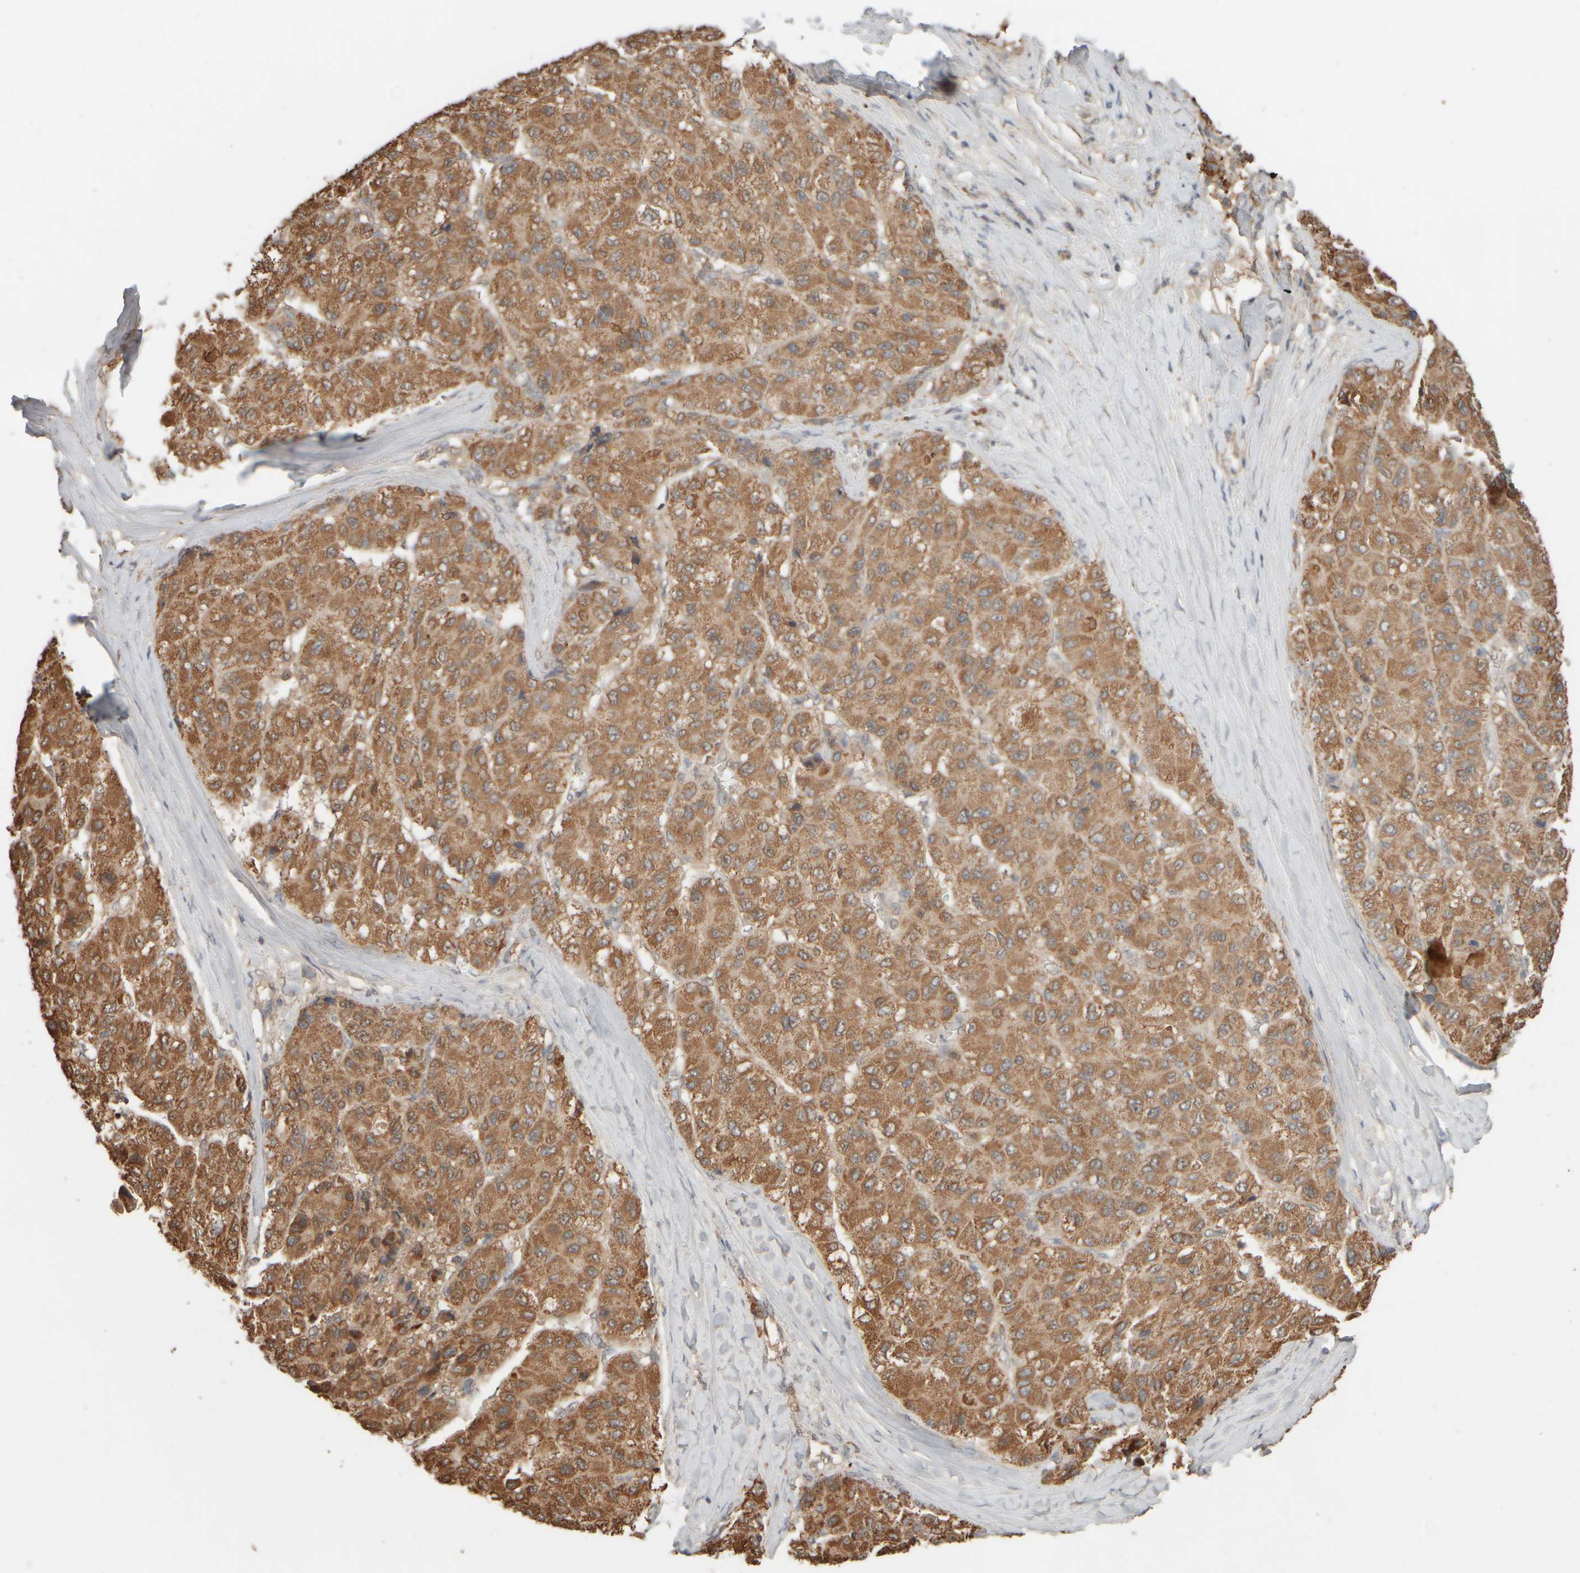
{"staining": {"intensity": "strong", "quantity": "25%-75%", "location": "cytoplasmic/membranous"}, "tissue": "liver cancer", "cell_type": "Tumor cells", "image_type": "cancer", "snomed": [{"axis": "morphology", "description": "Carcinoma, Hepatocellular, NOS"}, {"axis": "topography", "description": "Liver"}], "caption": "This micrograph exhibits liver cancer stained with immunohistochemistry (IHC) to label a protein in brown. The cytoplasmic/membranous of tumor cells show strong positivity for the protein. Nuclei are counter-stained blue.", "gene": "EIF2B3", "patient": {"sex": "male", "age": 80}}